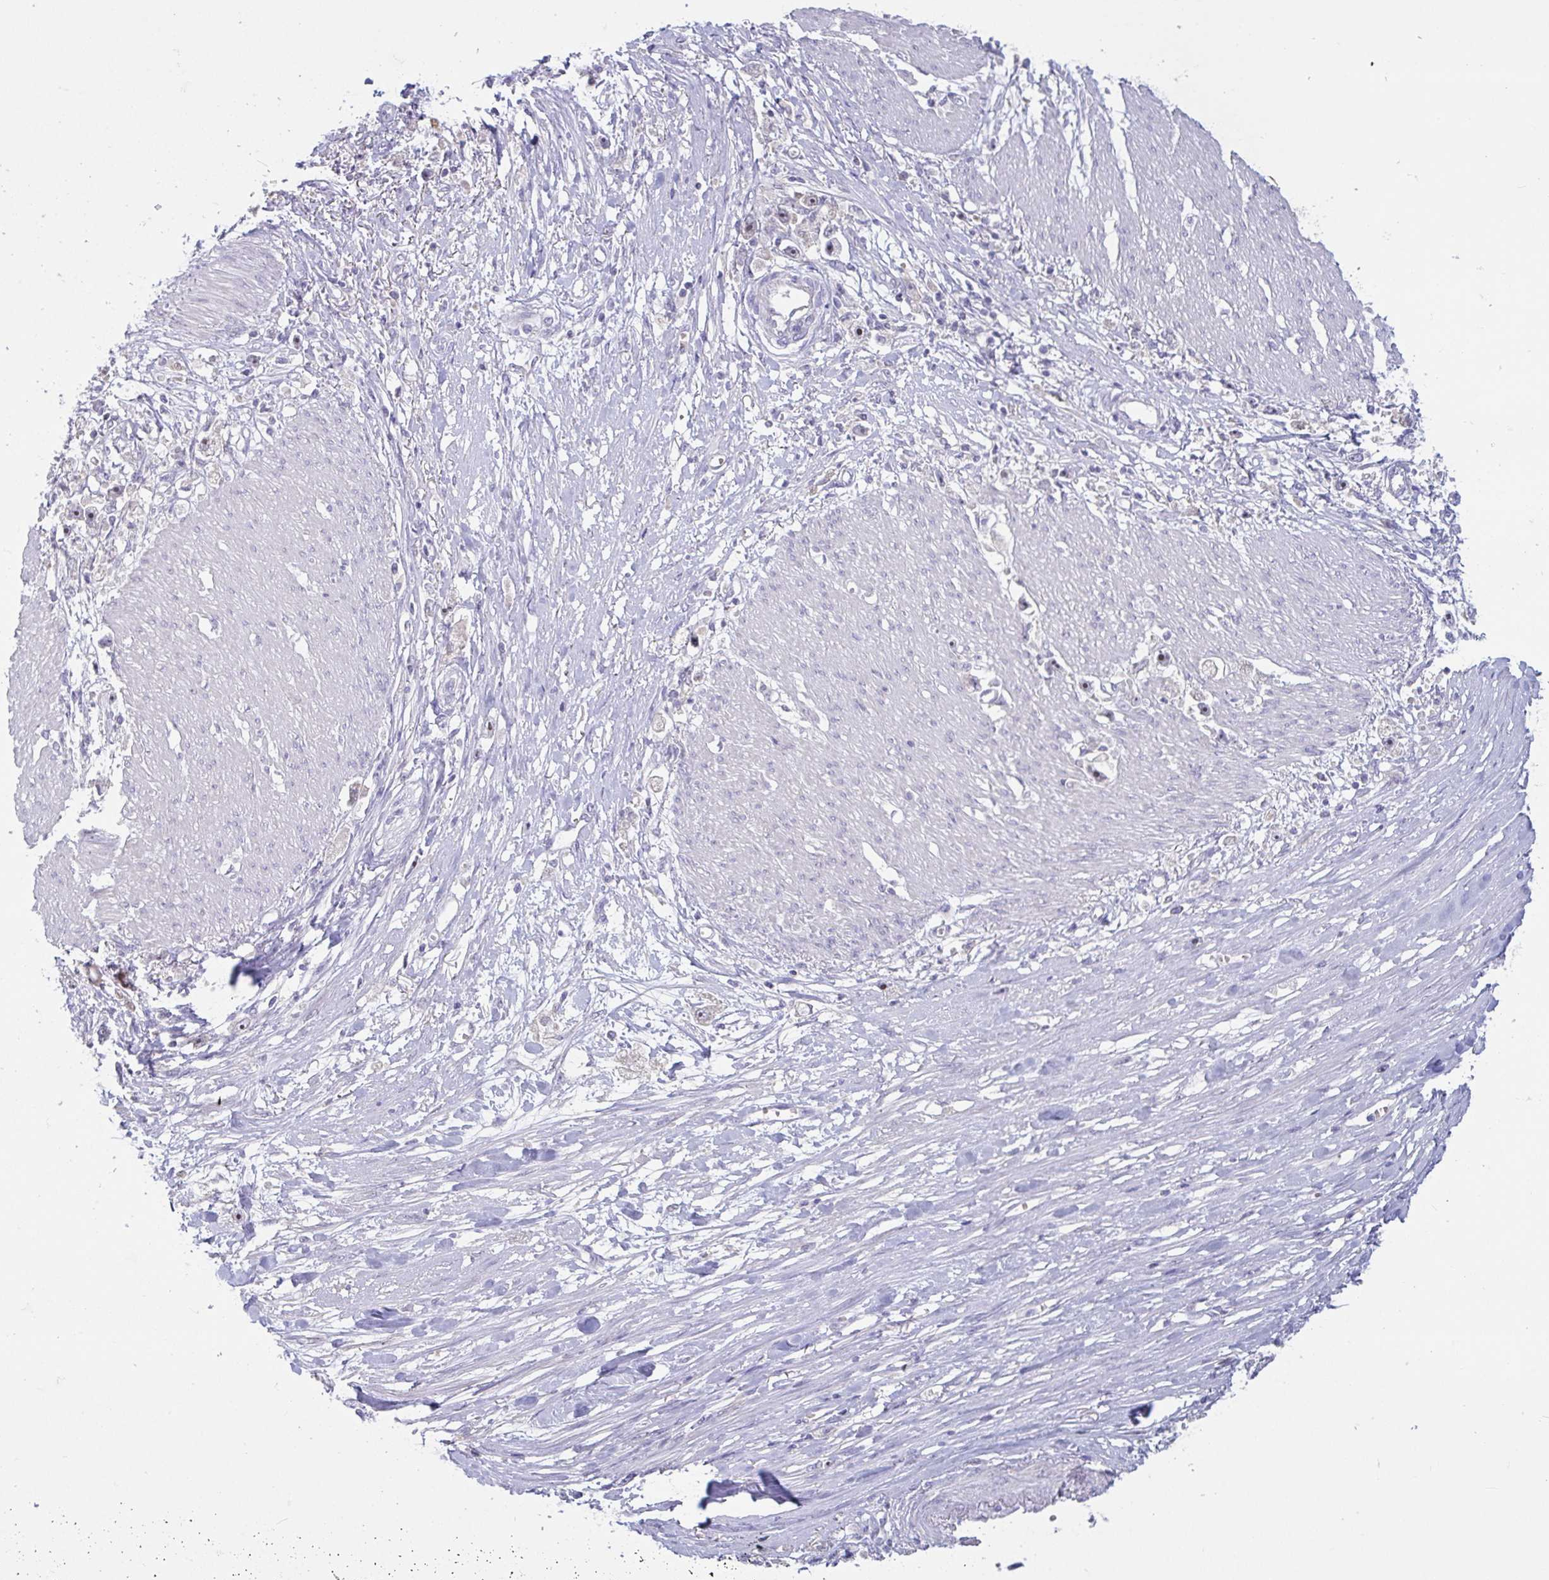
{"staining": {"intensity": "moderate", "quantity": "<25%", "location": "nuclear"}, "tissue": "stomach cancer", "cell_type": "Tumor cells", "image_type": "cancer", "snomed": [{"axis": "morphology", "description": "Adenocarcinoma, NOS"}, {"axis": "topography", "description": "Stomach"}], "caption": "Protein expression analysis of stomach cancer displays moderate nuclear positivity in about <25% of tumor cells. The staining was performed using DAB (3,3'-diaminobenzidine) to visualize the protein expression in brown, while the nuclei were stained in blue with hematoxylin (Magnification: 20x).", "gene": "MYC", "patient": {"sex": "female", "age": 59}}